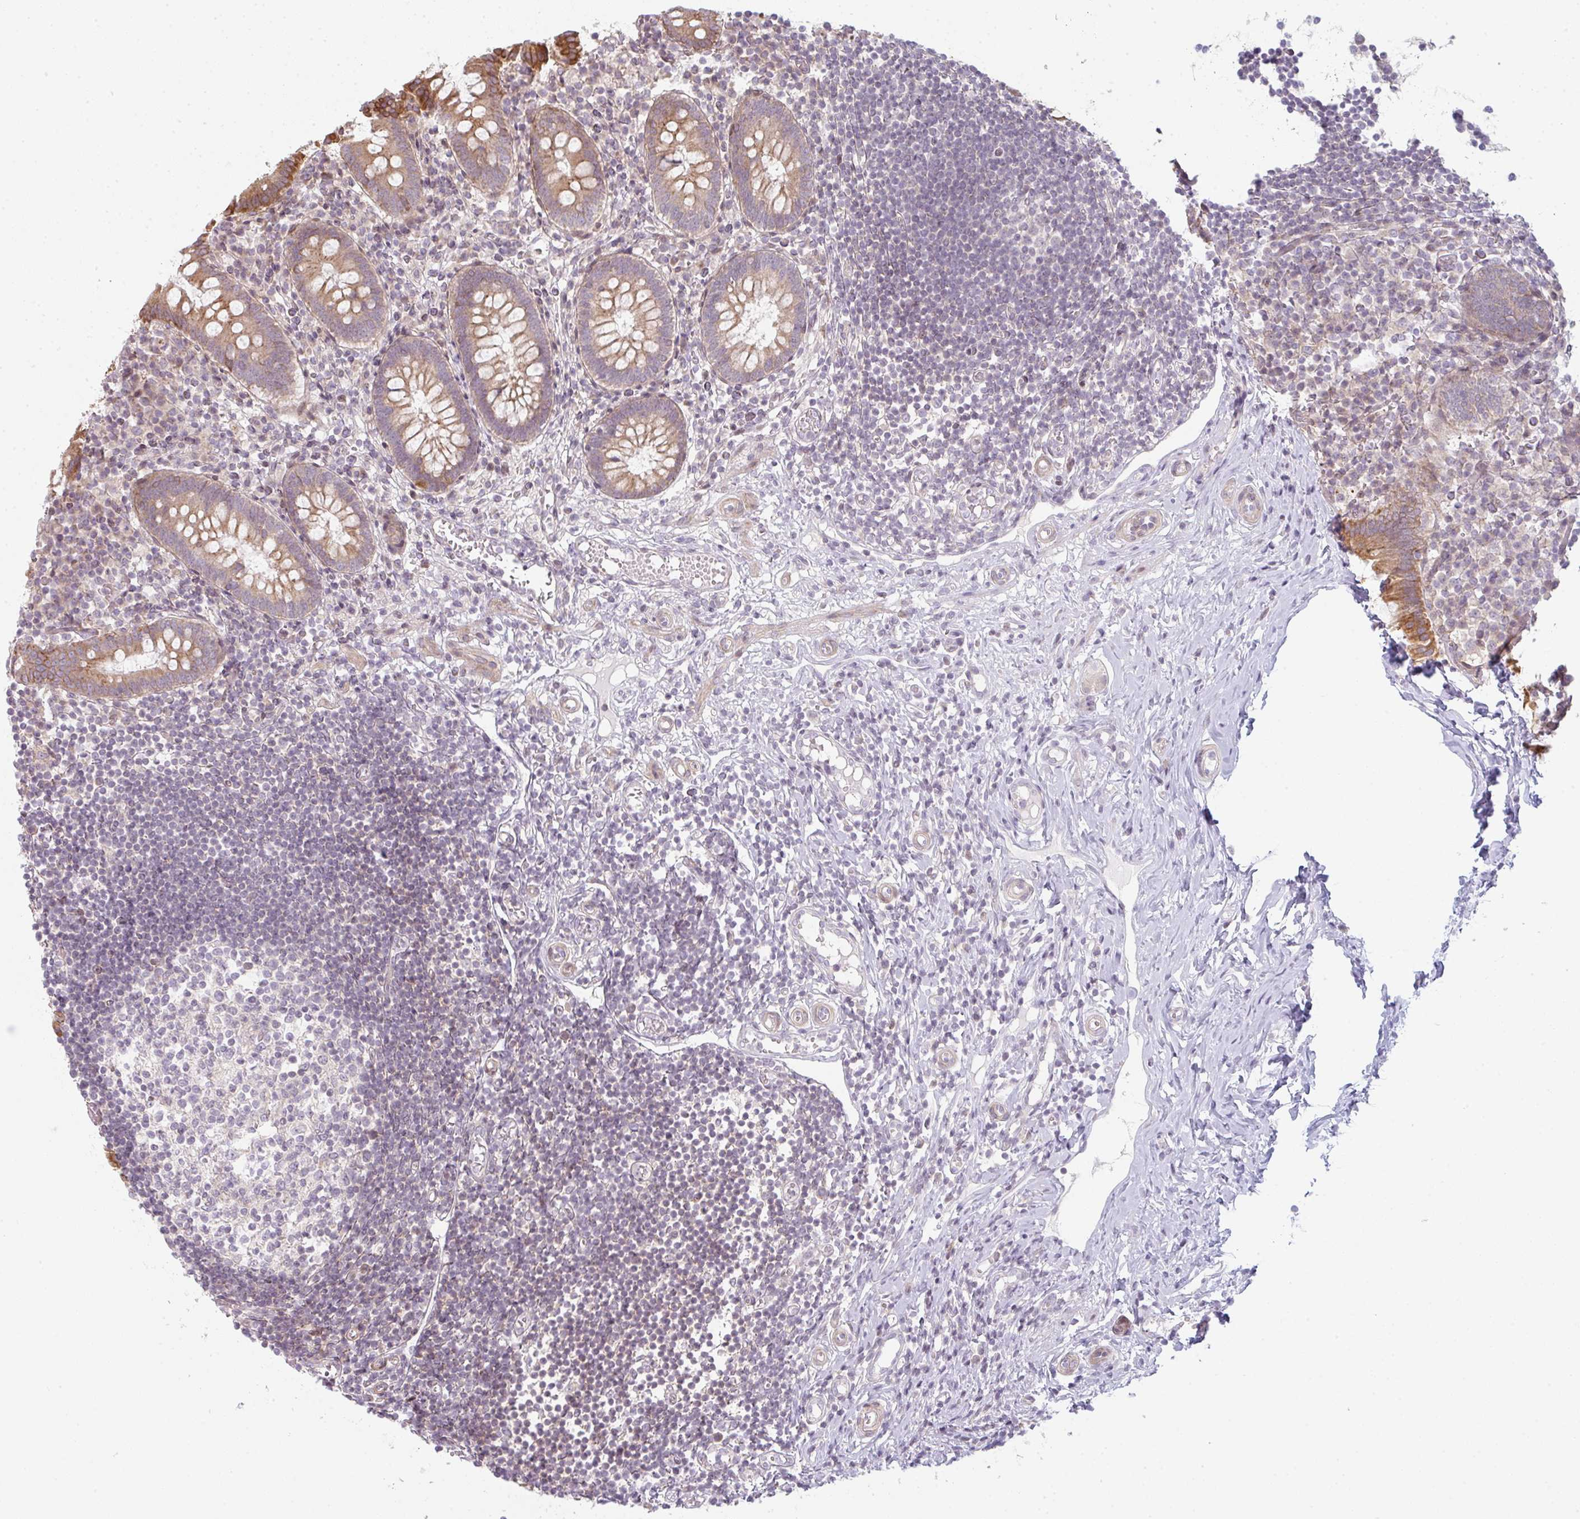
{"staining": {"intensity": "moderate", "quantity": ">75%", "location": "cytoplasmic/membranous"}, "tissue": "appendix", "cell_type": "Glandular cells", "image_type": "normal", "snomed": [{"axis": "morphology", "description": "Normal tissue, NOS"}, {"axis": "topography", "description": "Appendix"}], "caption": "High-power microscopy captured an immunohistochemistry (IHC) histopathology image of benign appendix, revealing moderate cytoplasmic/membranous positivity in approximately >75% of glandular cells.", "gene": "TMEM237", "patient": {"sex": "female", "age": 17}}